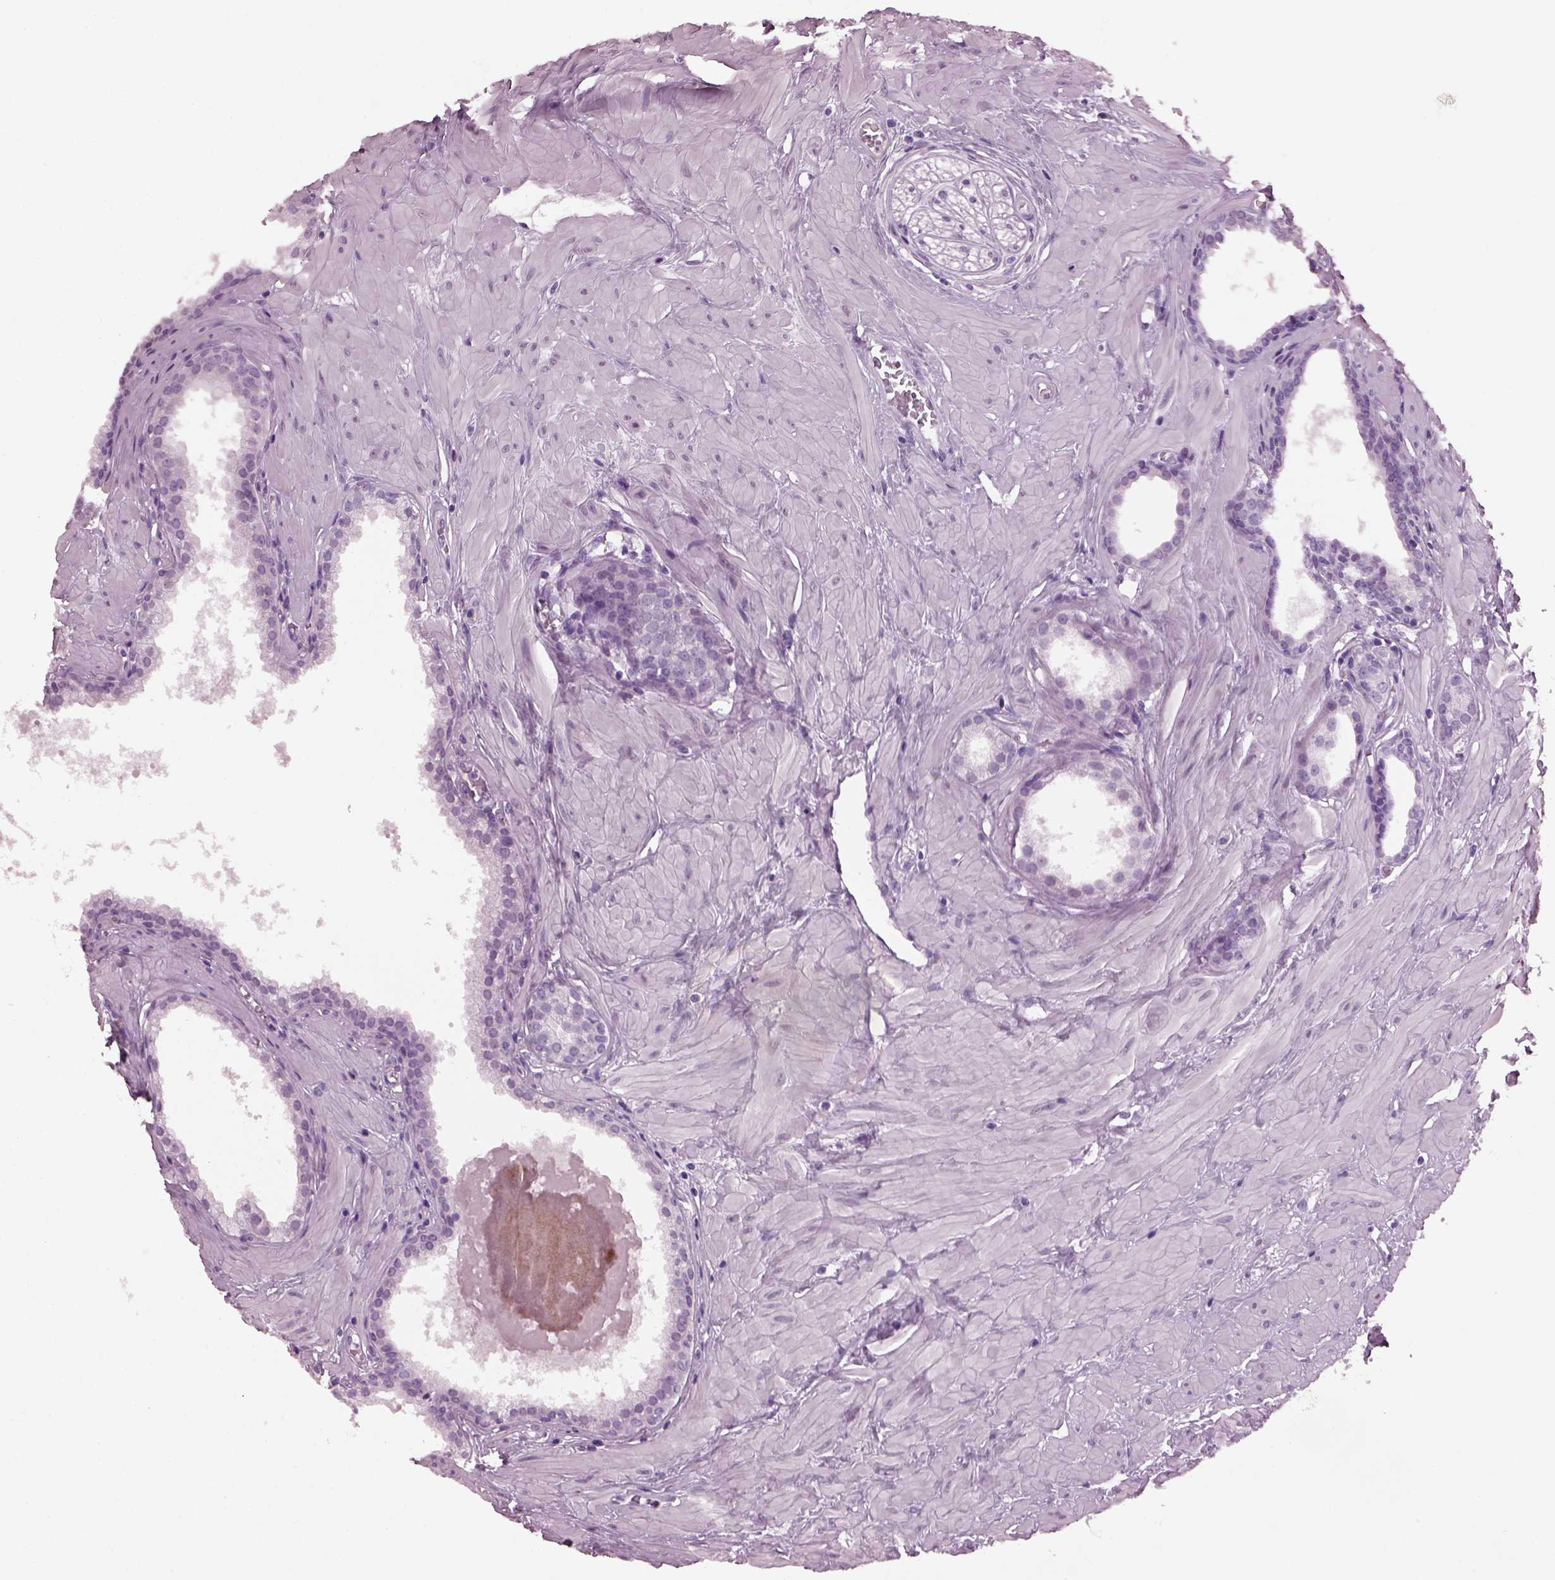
{"staining": {"intensity": "negative", "quantity": "none", "location": "none"}, "tissue": "prostate", "cell_type": "Glandular cells", "image_type": "normal", "snomed": [{"axis": "morphology", "description": "Normal tissue, NOS"}, {"axis": "topography", "description": "Prostate"}], "caption": "DAB (3,3'-diaminobenzidine) immunohistochemical staining of benign human prostate reveals no significant expression in glandular cells.", "gene": "KRTAP3", "patient": {"sex": "male", "age": 48}}